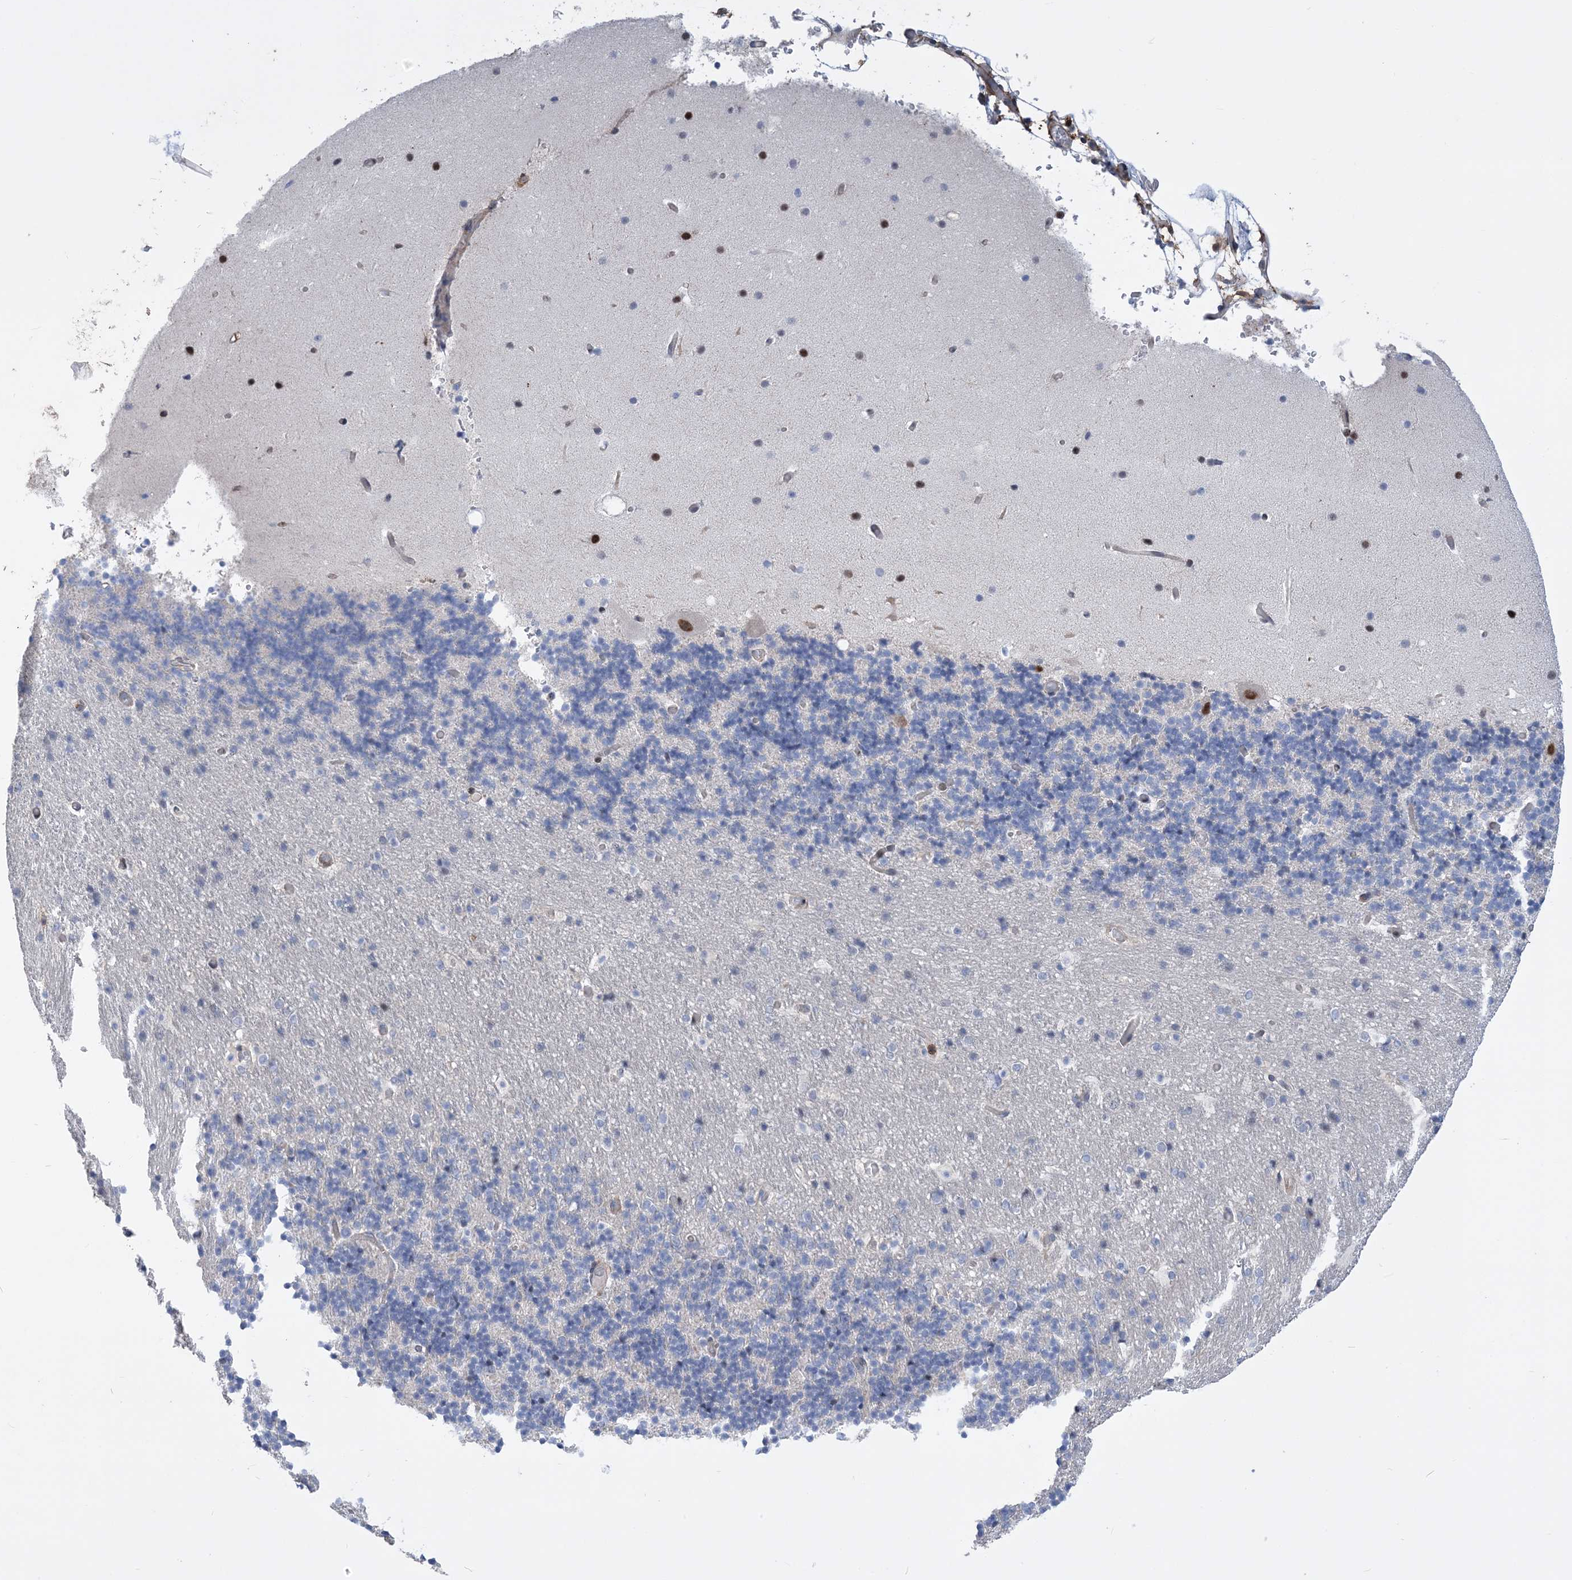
{"staining": {"intensity": "negative", "quantity": "none", "location": "none"}, "tissue": "cerebellum", "cell_type": "Cells in granular layer", "image_type": "normal", "snomed": [{"axis": "morphology", "description": "Normal tissue, NOS"}, {"axis": "topography", "description": "Cerebellum"}], "caption": "Cerebellum was stained to show a protein in brown. There is no significant staining in cells in granular layer. Nuclei are stained in blue.", "gene": "RNPEPL1", "patient": {"sex": "male", "age": 57}}